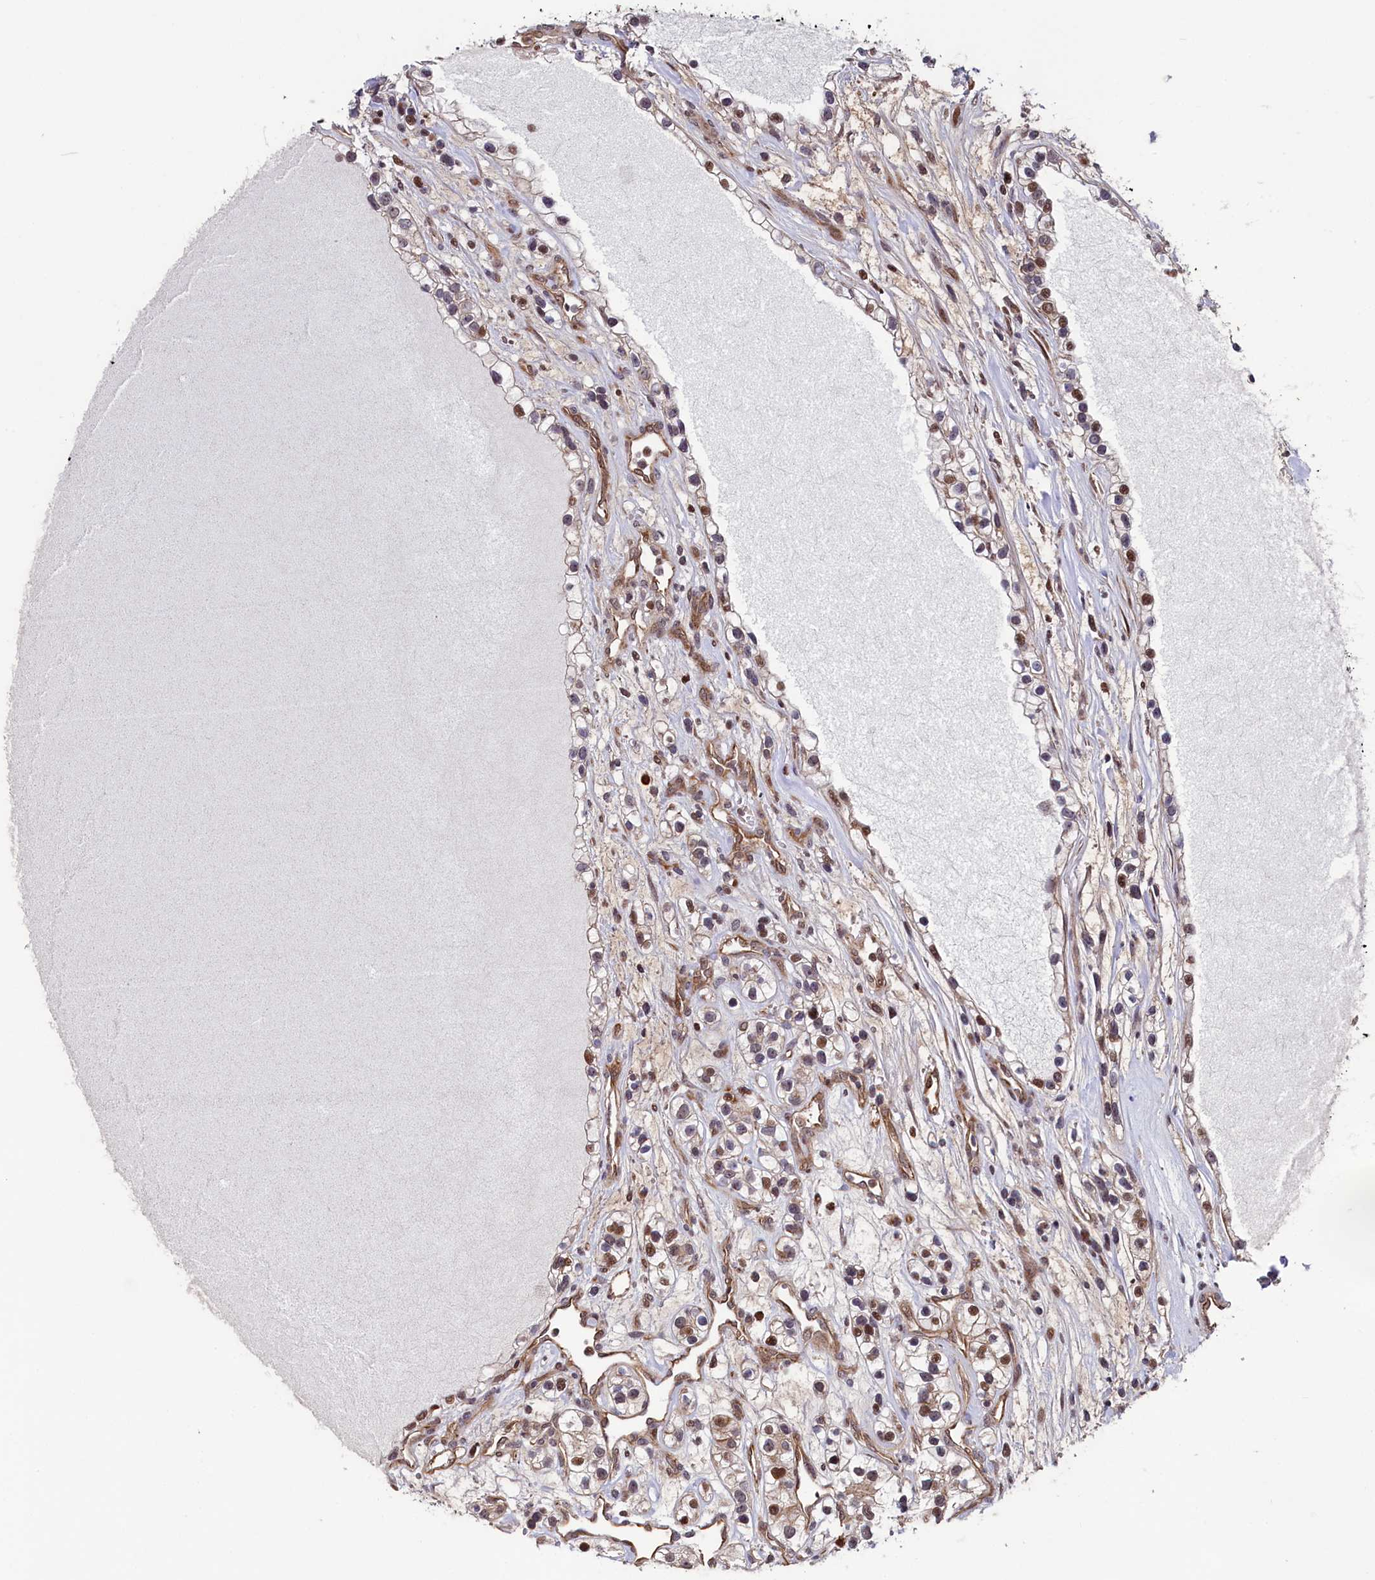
{"staining": {"intensity": "moderate", "quantity": "25%-75%", "location": "nuclear"}, "tissue": "renal cancer", "cell_type": "Tumor cells", "image_type": "cancer", "snomed": [{"axis": "morphology", "description": "Adenocarcinoma, NOS"}, {"axis": "topography", "description": "Kidney"}], "caption": "A photomicrograph showing moderate nuclear expression in about 25%-75% of tumor cells in renal cancer, as visualized by brown immunohistochemical staining.", "gene": "LEO1", "patient": {"sex": "female", "age": 57}}